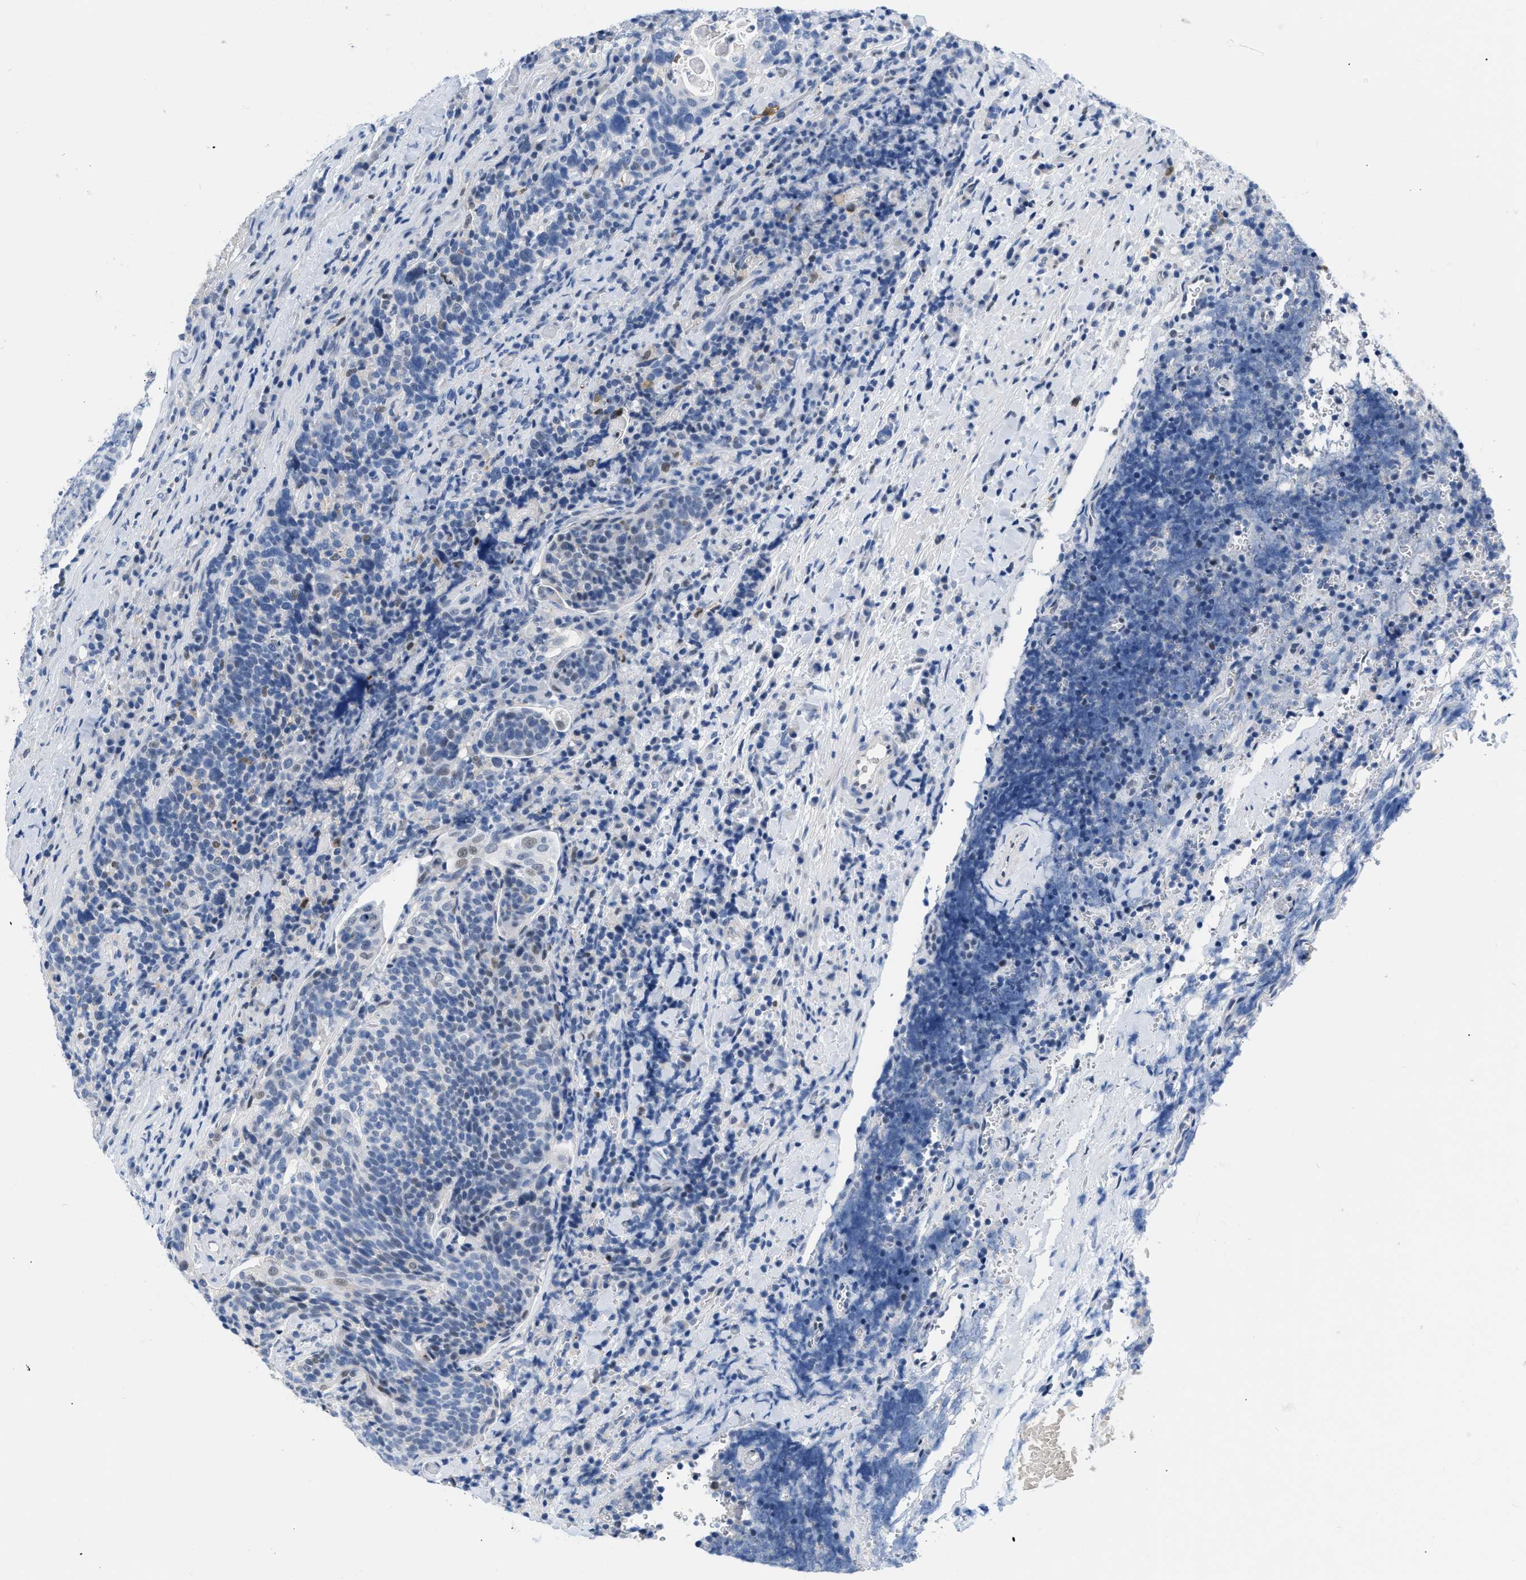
{"staining": {"intensity": "negative", "quantity": "none", "location": "none"}, "tissue": "head and neck cancer", "cell_type": "Tumor cells", "image_type": "cancer", "snomed": [{"axis": "morphology", "description": "Squamous cell carcinoma, NOS"}, {"axis": "morphology", "description": "Squamous cell carcinoma, metastatic, NOS"}, {"axis": "topography", "description": "Lymph node"}, {"axis": "topography", "description": "Head-Neck"}], "caption": "Immunohistochemistry (IHC) image of human head and neck cancer stained for a protein (brown), which displays no staining in tumor cells.", "gene": "BOLL", "patient": {"sex": "male", "age": 62}}